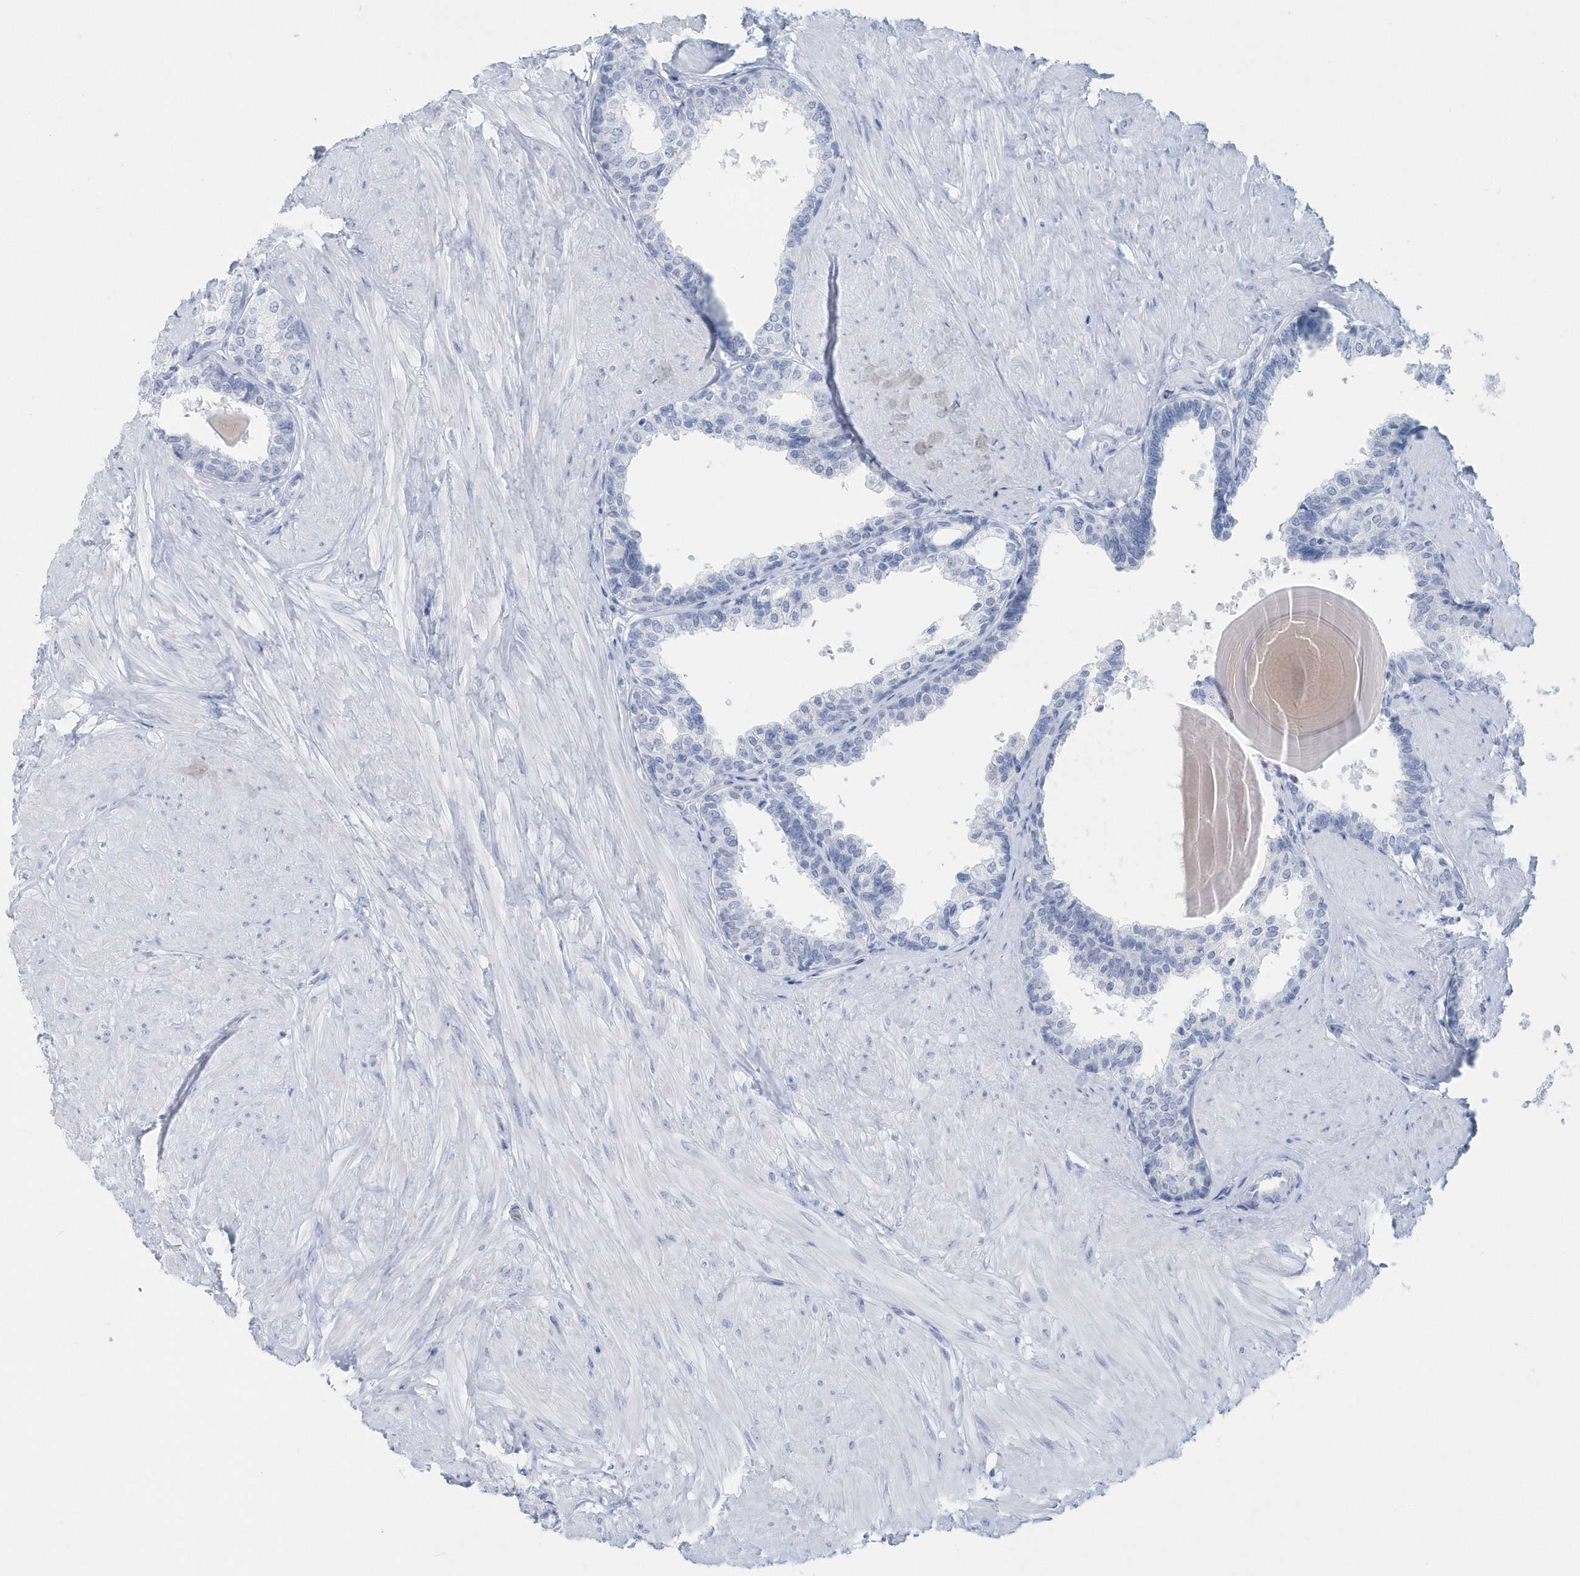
{"staining": {"intensity": "negative", "quantity": "none", "location": "none"}, "tissue": "prostate", "cell_type": "Glandular cells", "image_type": "normal", "snomed": [{"axis": "morphology", "description": "Normal tissue, NOS"}, {"axis": "topography", "description": "Prostate"}], "caption": "A high-resolution histopathology image shows immunohistochemistry (IHC) staining of normal prostate, which displays no significant staining in glandular cells. (Stains: DAB (3,3'-diaminobenzidine) immunohistochemistry with hematoxylin counter stain, Microscopy: brightfield microscopy at high magnification).", "gene": "PTPRO", "patient": {"sex": "male", "age": 48}}